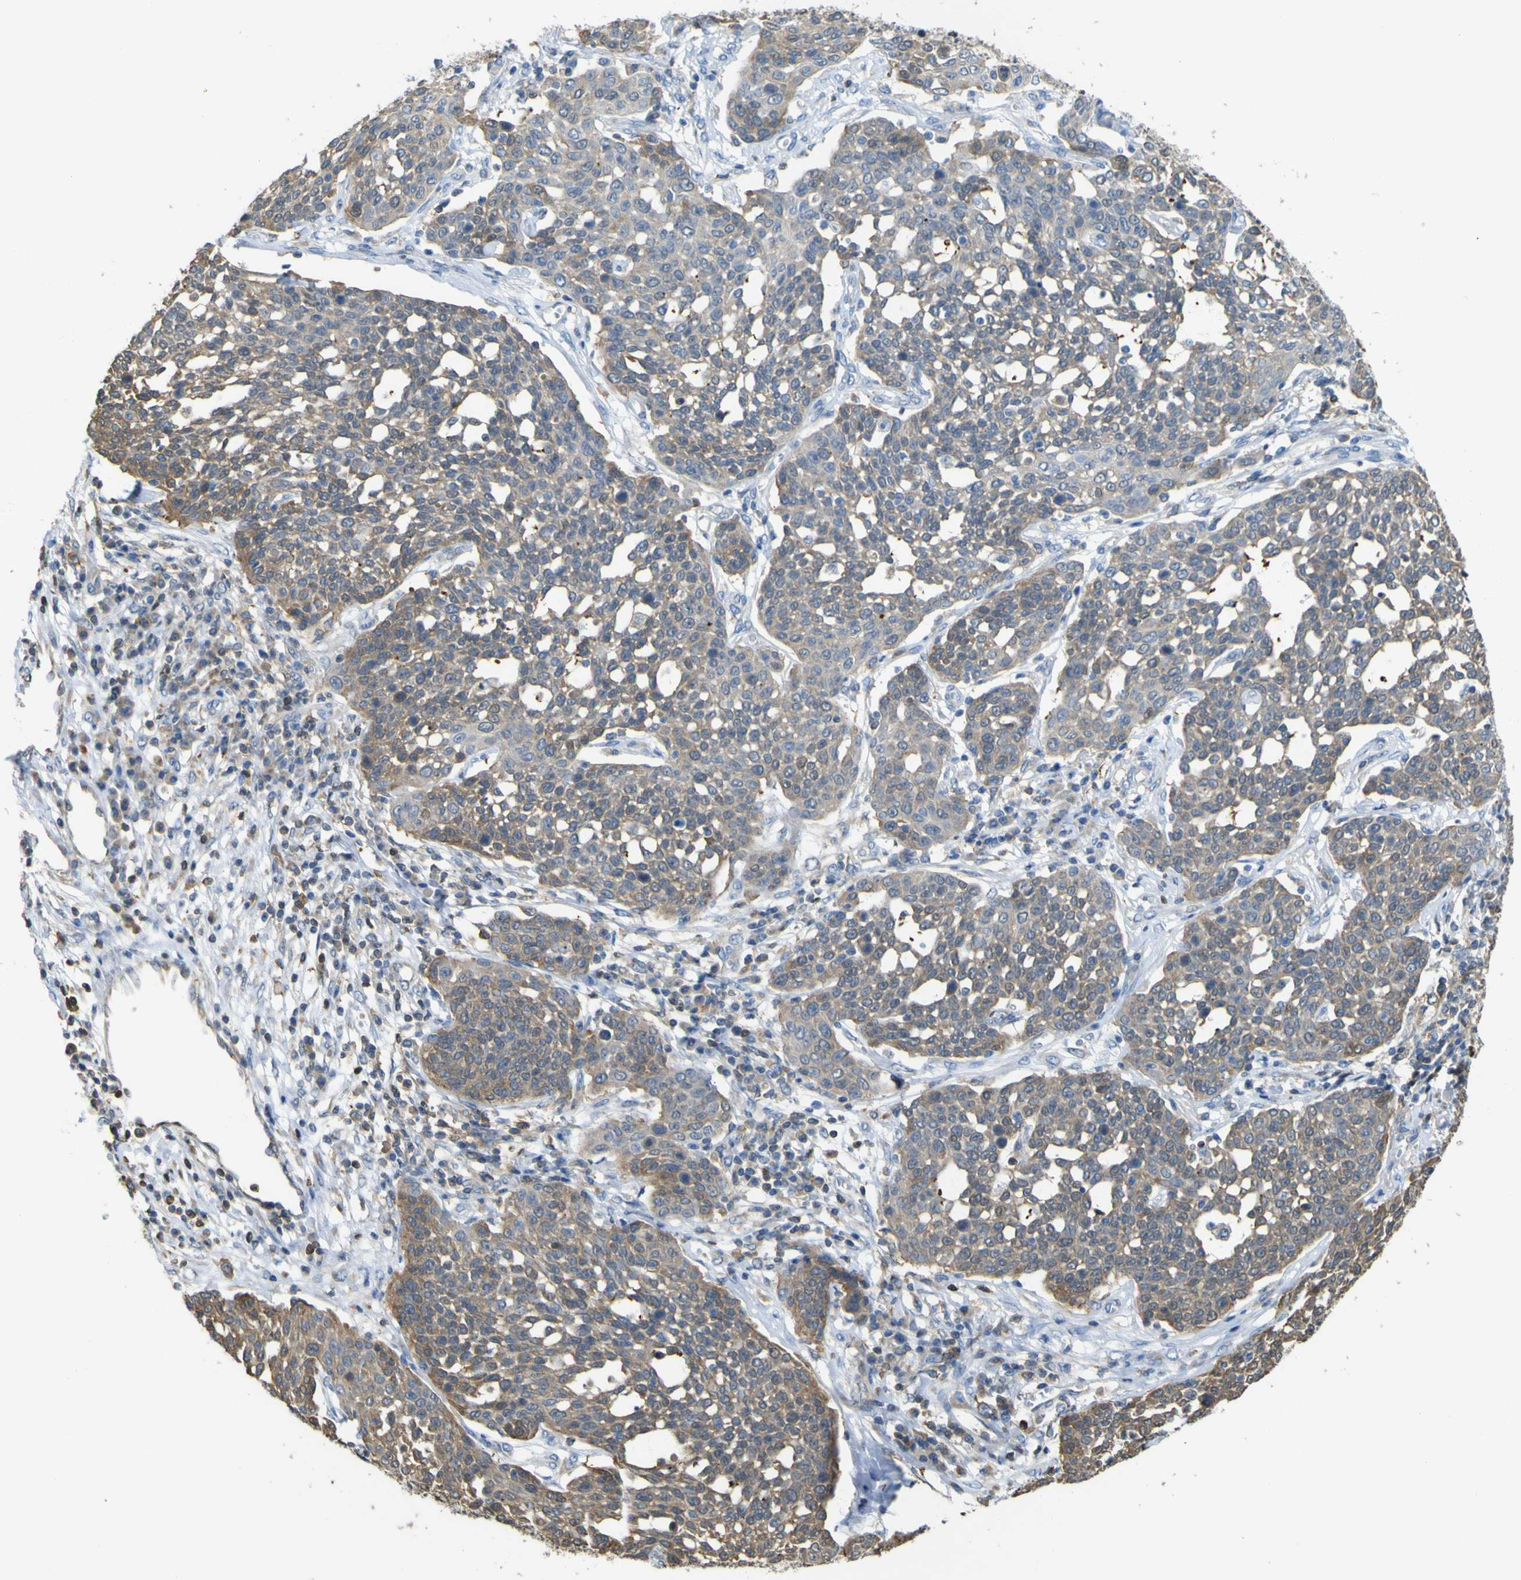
{"staining": {"intensity": "moderate", "quantity": "25%-75%", "location": "cytoplasmic/membranous"}, "tissue": "cervical cancer", "cell_type": "Tumor cells", "image_type": "cancer", "snomed": [{"axis": "morphology", "description": "Squamous cell carcinoma, NOS"}, {"axis": "topography", "description": "Cervix"}], "caption": "Immunohistochemical staining of cervical cancer shows moderate cytoplasmic/membranous protein positivity in approximately 25%-75% of tumor cells. (Brightfield microscopy of DAB IHC at high magnification).", "gene": "ABHD3", "patient": {"sex": "female", "age": 34}}